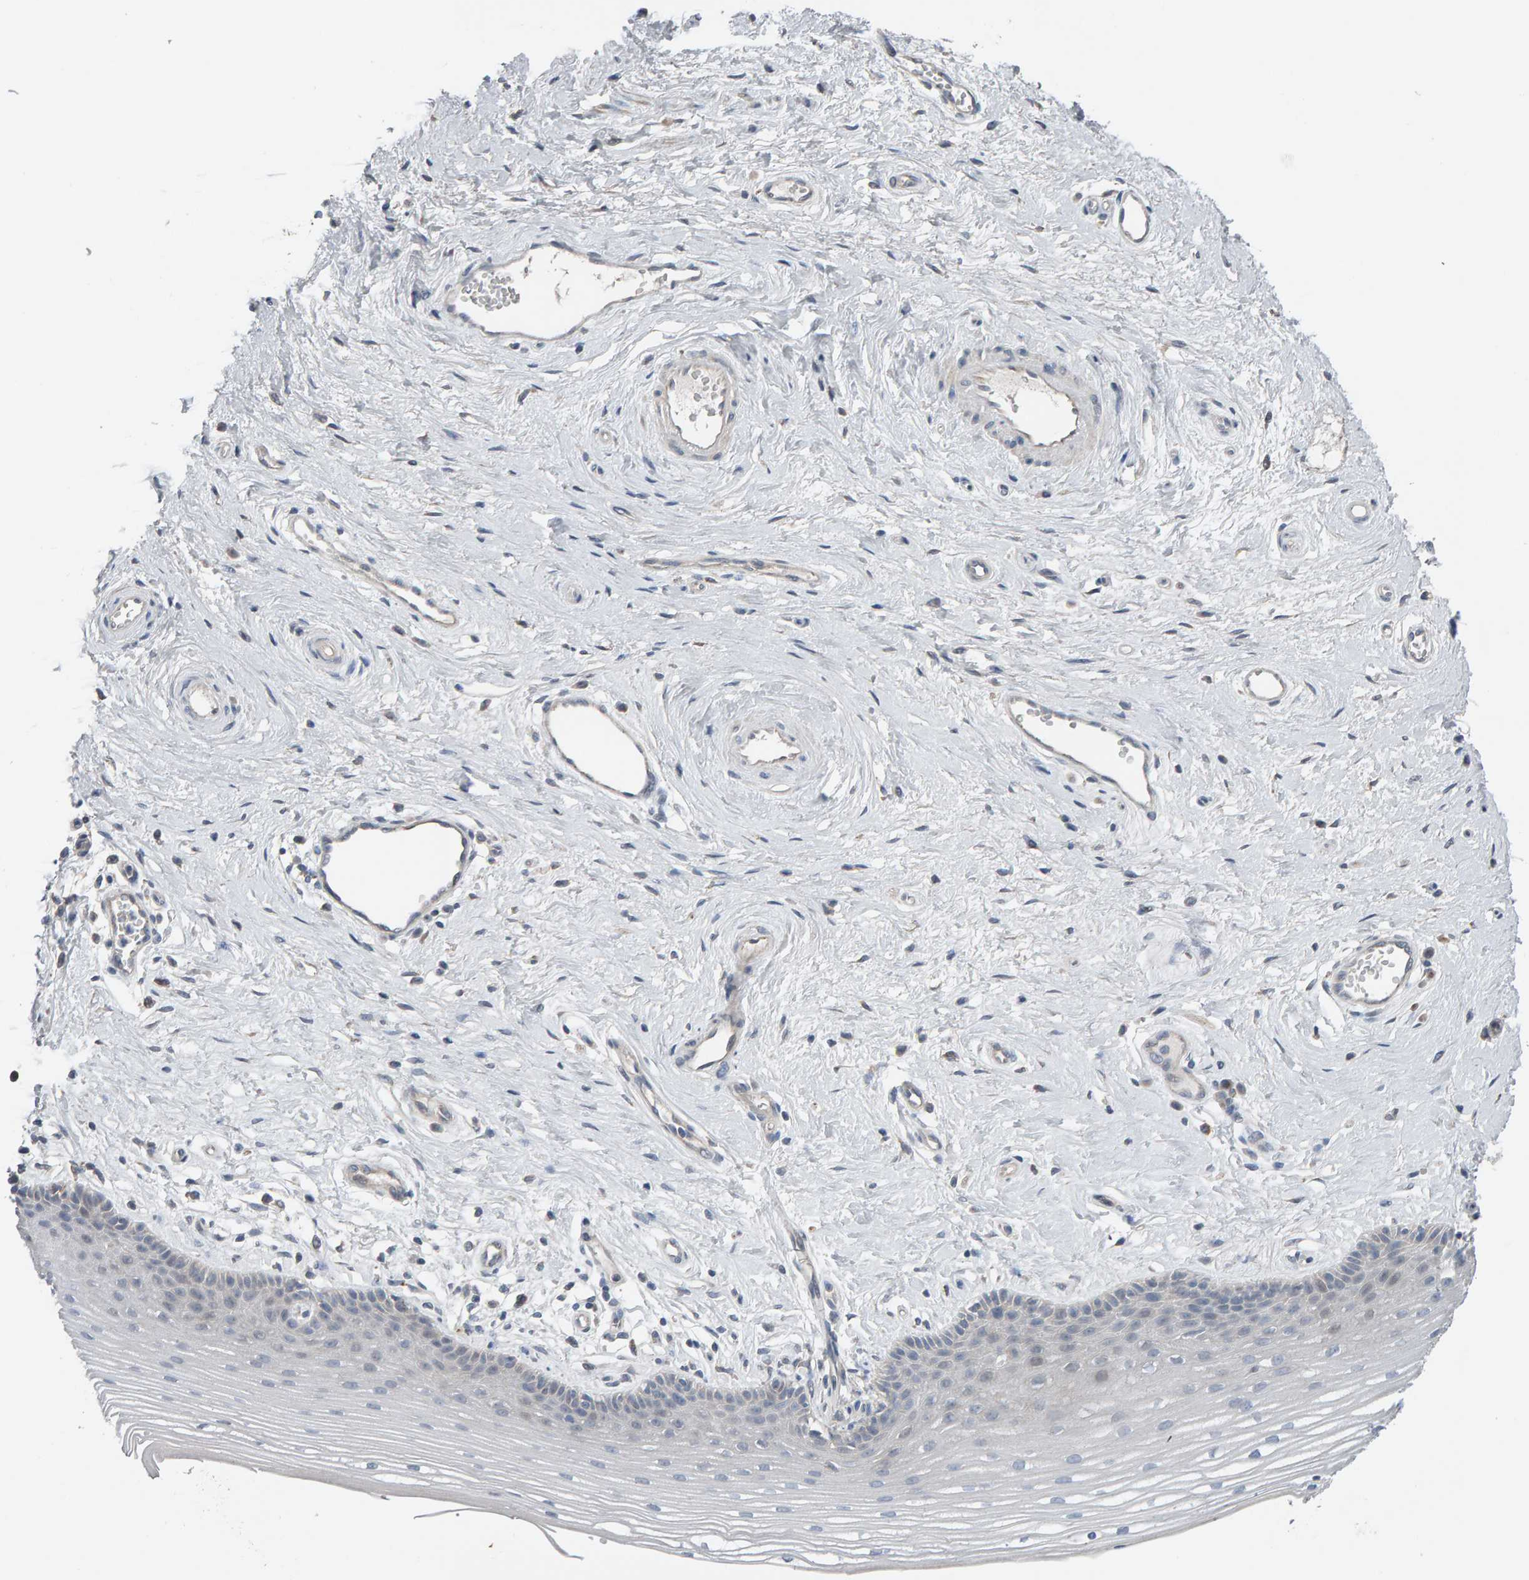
{"staining": {"intensity": "negative", "quantity": "none", "location": "none"}, "tissue": "vagina", "cell_type": "Squamous epithelial cells", "image_type": "normal", "snomed": [{"axis": "morphology", "description": "Normal tissue, NOS"}, {"axis": "topography", "description": "Vagina"}], "caption": "Squamous epithelial cells are negative for protein expression in normal human vagina. The staining was performed using DAB to visualize the protein expression in brown, while the nuclei were stained in blue with hematoxylin (Magnification: 20x).", "gene": "IPPK", "patient": {"sex": "female", "age": 46}}